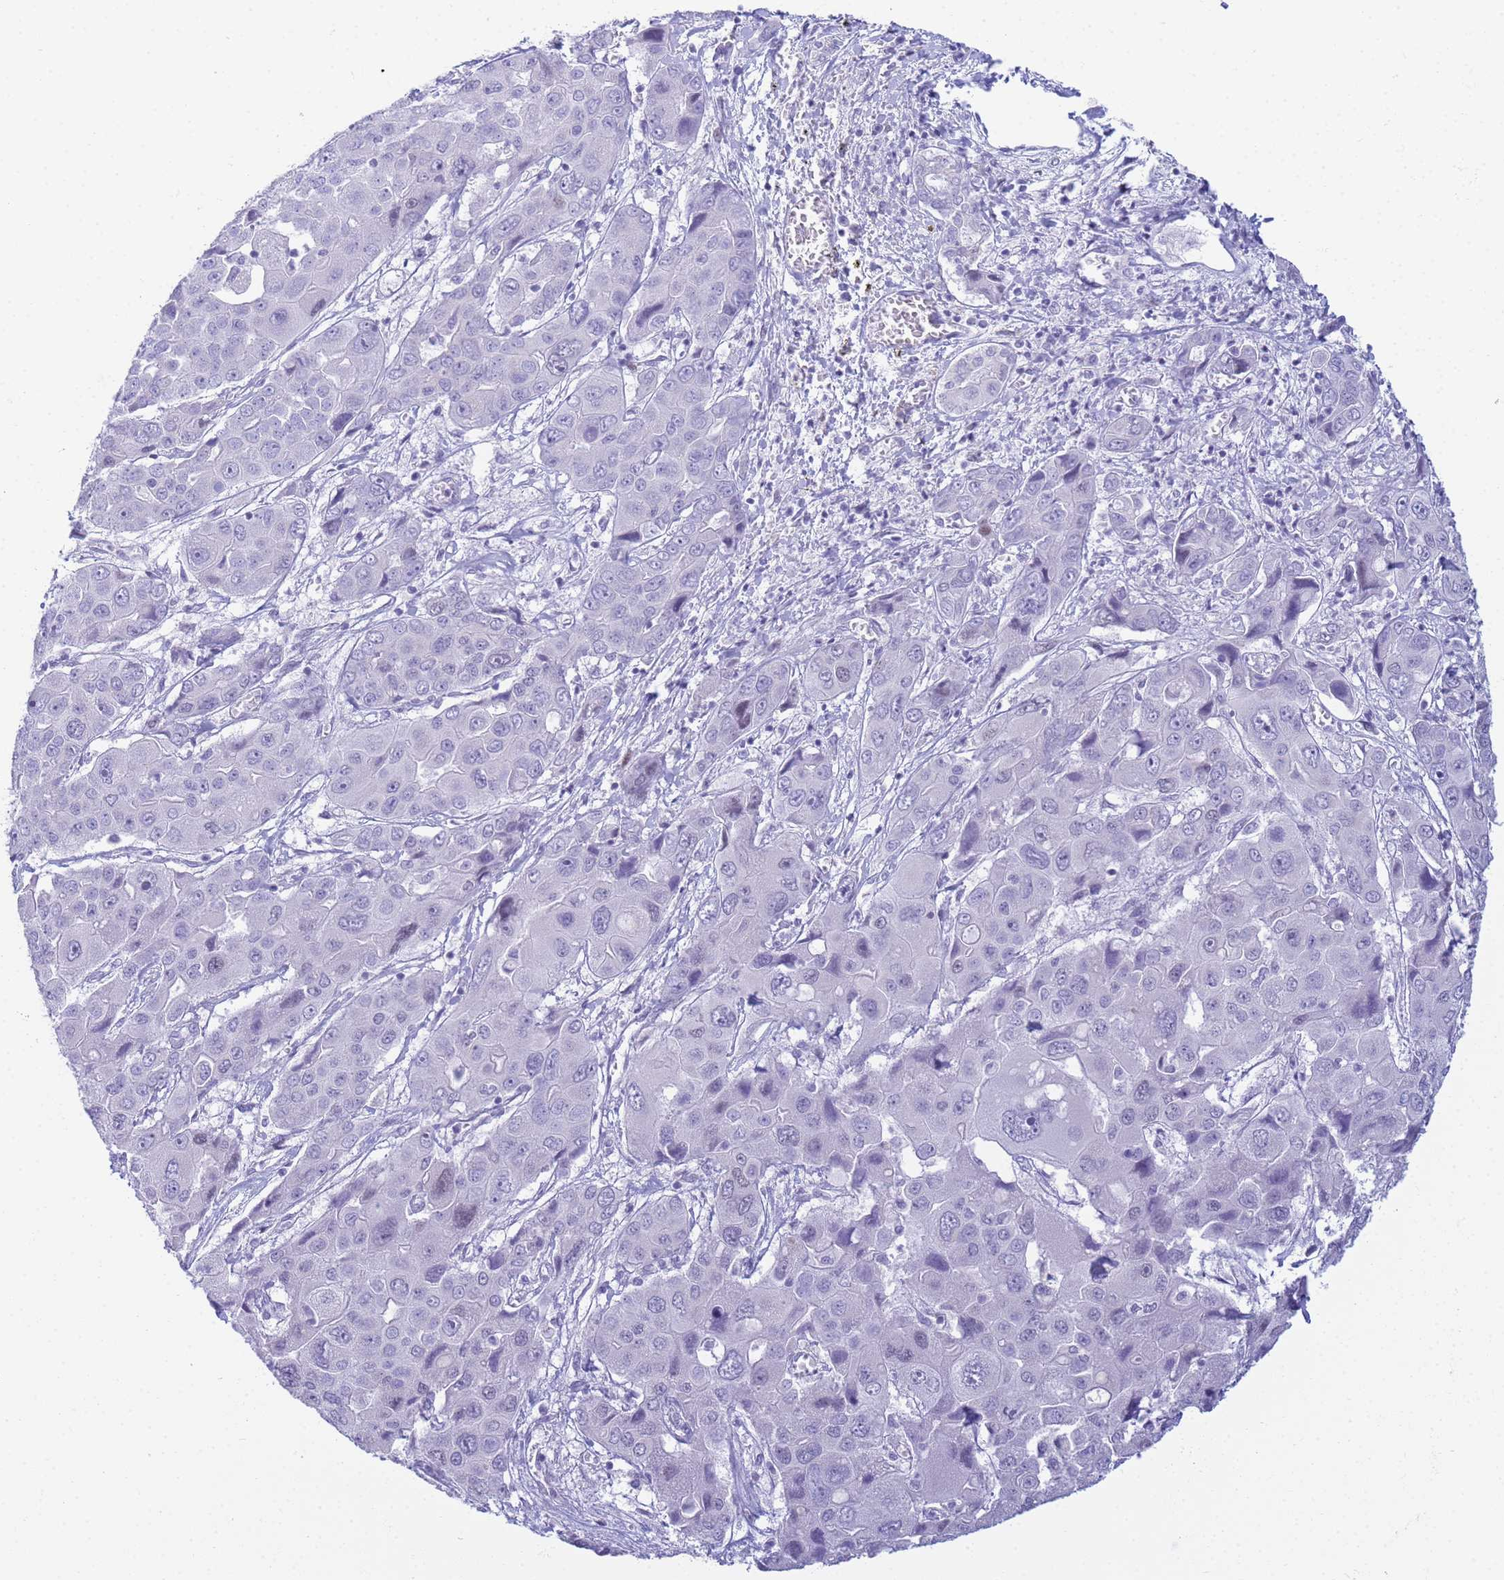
{"staining": {"intensity": "negative", "quantity": "none", "location": "none"}, "tissue": "liver cancer", "cell_type": "Tumor cells", "image_type": "cancer", "snomed": [{"axis": "morphology", "description": "Cholangiocarcinoma"}, {"axis": "topography", "description": "Liver"}], "caption": "An immunohistochemistry (IHC) photomicrograph of cholangiocarcinoma (liver) is shown. There is no staining in tumor cells of cholangiocarcinoma (liver). (Stains: DAB (3,3'-diaminobenzidine) immunohistochemistry (IHC) with hematoxylin counter stain, Microscopy: brightfield microscopy at high magnification).", "gene": "SNX20", "patient": {"sex": "male", "age": 67}}